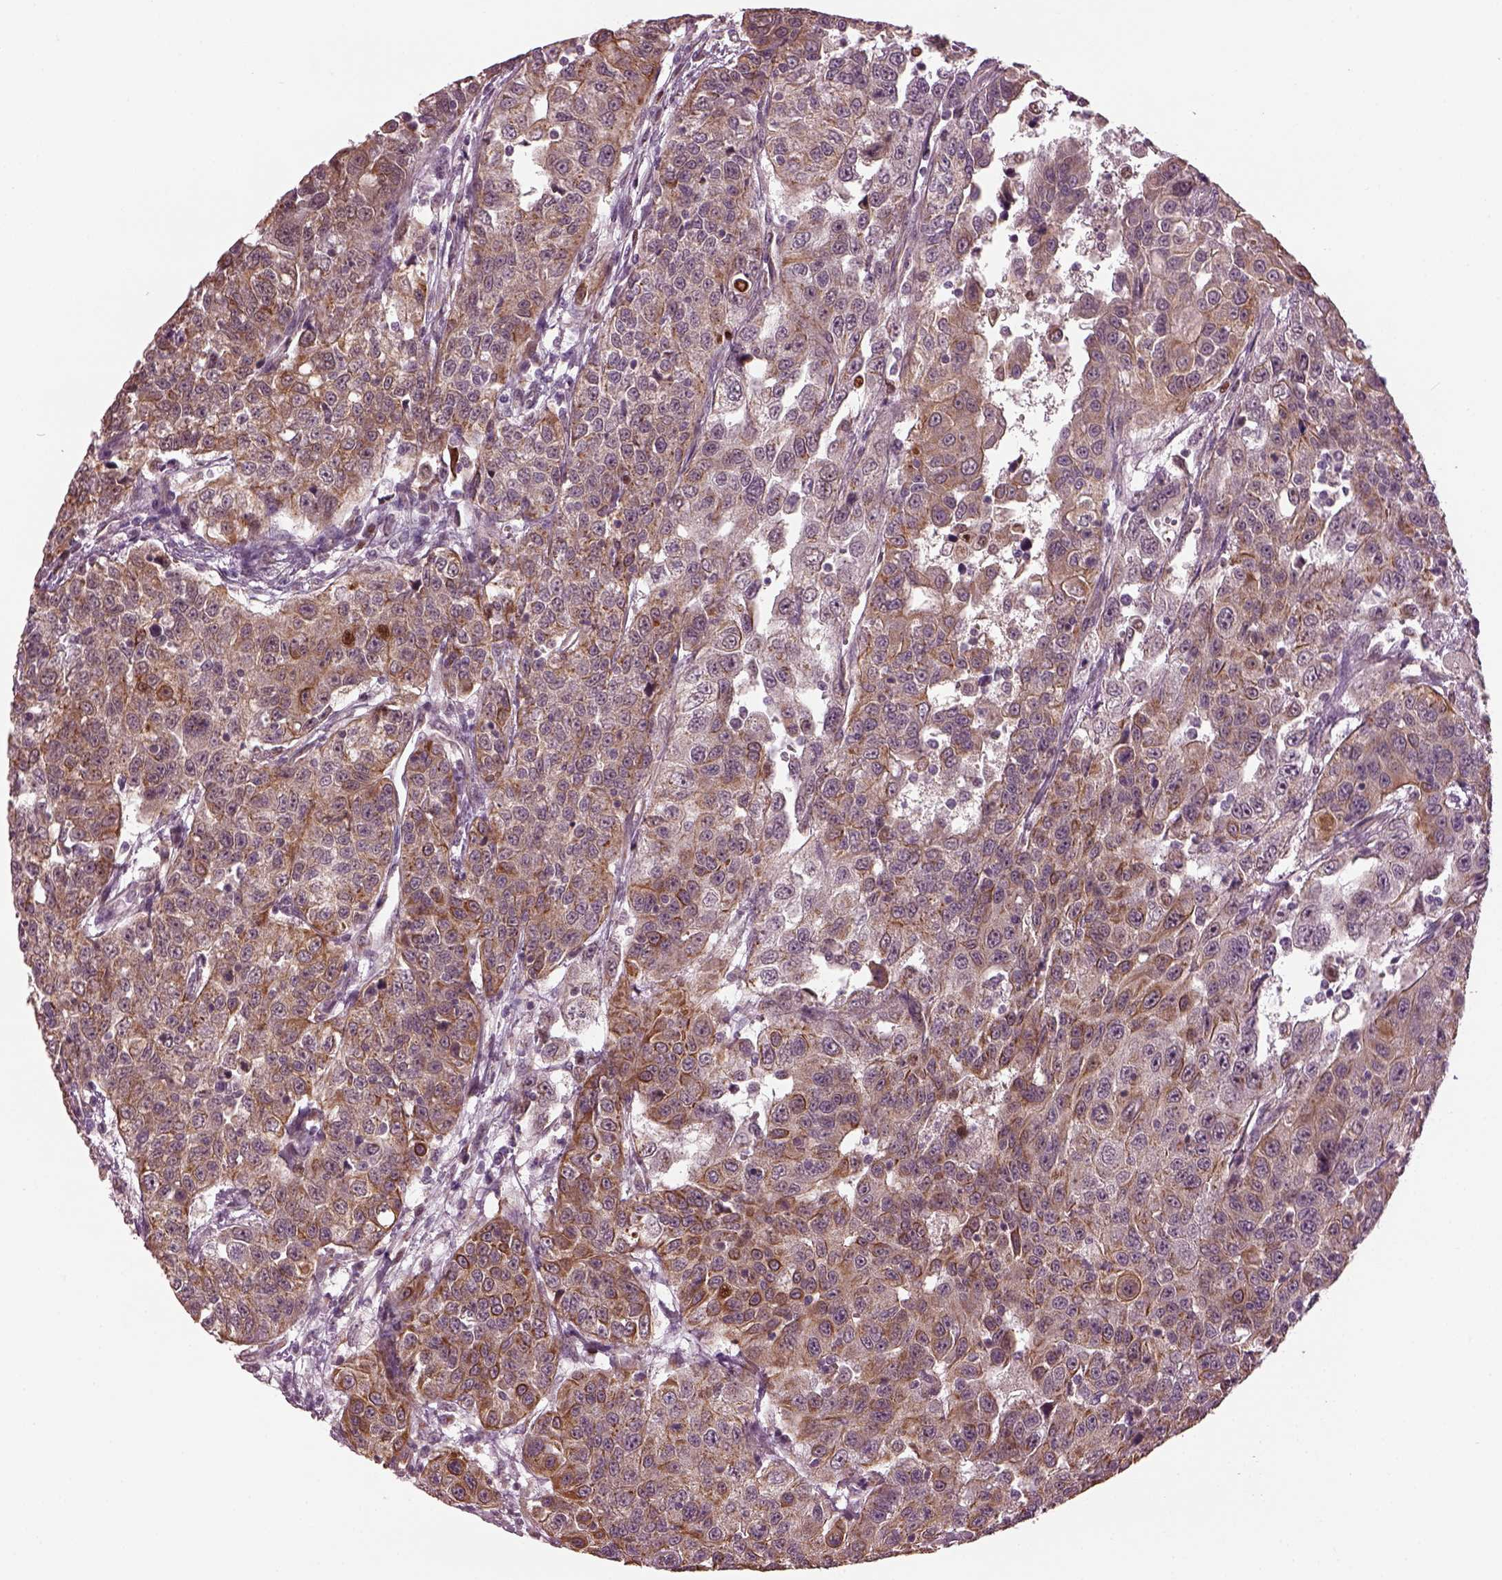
{"staining": {"intensity": "moderate", "quantity": "25%-75%", "location": "cytoplasmic/membranous,nuclear"}, "tissue": "urothelial cancer", "cell_type": "Tumor cells", "image_type": "cancer", "snomed": [{"axis": "morphology", "description": "Urothelial carcinoma, NOS"}, {"axis": "morphology", "description": "Urothelial carcinoma, High grade"}, {"axis": "topography", "description": "Urinary bladder"}], "caption": "Immunohistochemistry (IHC) (DAB (3,3'-diaminobenzidine)) staining of high-grade urothelial carcinoma shows moderate cytoplasmic/membranous and nuclear protein positivity in about 25%-75% of tumor cells. Nuclei are stained in blue.", "gene": "RUFY3", "patient": {"sex": "female", "age": 73}}